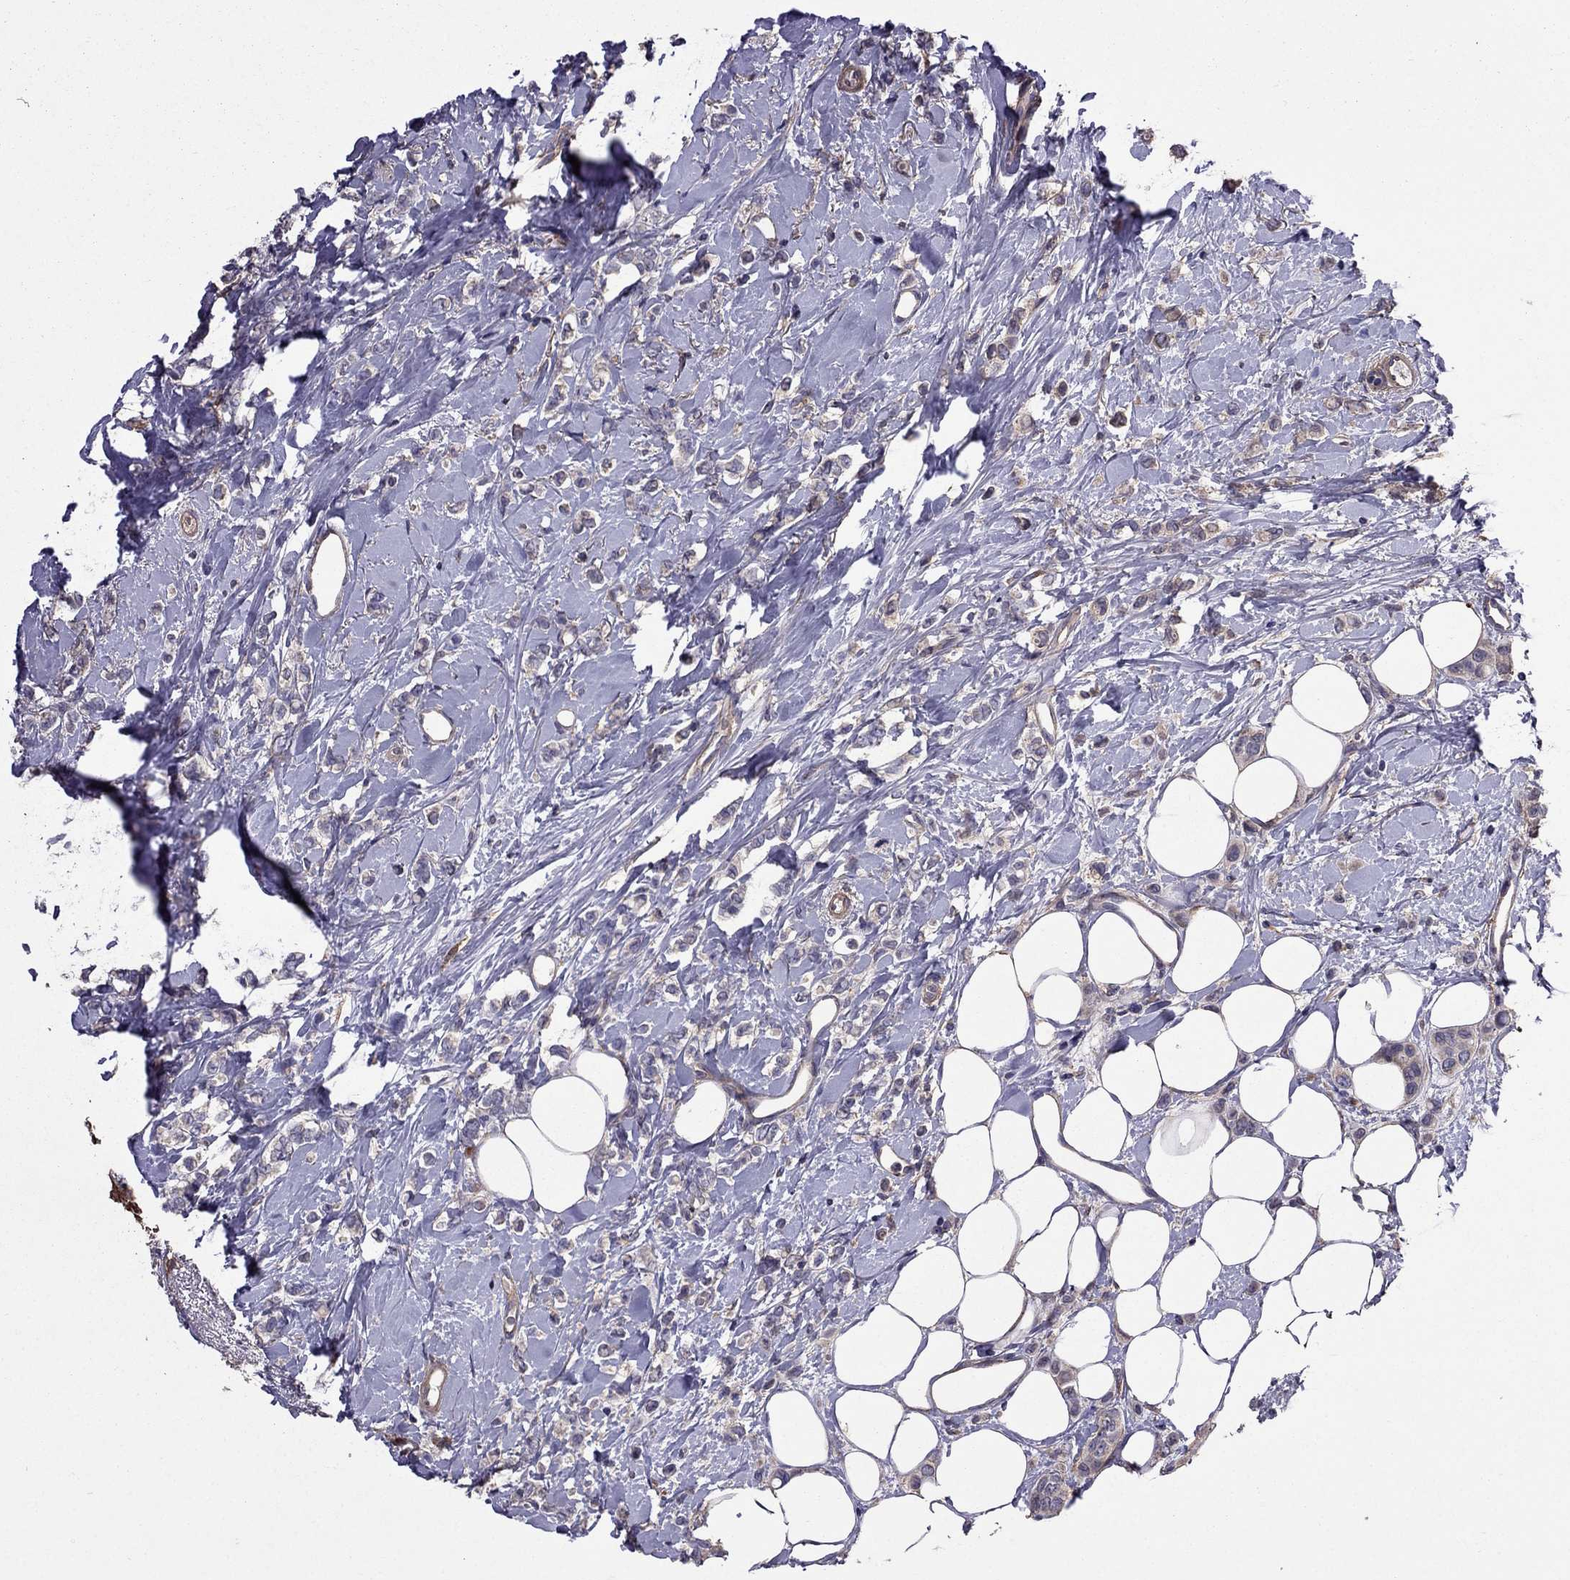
{"staining": {"intensity": "weak", "quantity": "25%-75%", "location": "cytoplasmic/membranous"}, "tissue": "breast cancer", "cell_type": "Tumor cells", "image_type": "cancer", "snomed": [{"axis": "morphology", "description": "Lobular carcinoma"}, {"axis": "topography", "description": "Breast"}], "caption": "Immunohistochemical staining of human breast lobular carcinoma shows weak cytoplasmic/membranous protein staining in about 25%-75% of tumor cells. The protein is shown in brown color, while the nuclei are stained blue.", "gene": "ITGB1", "patient": {"sex": "female", "age": 66}}